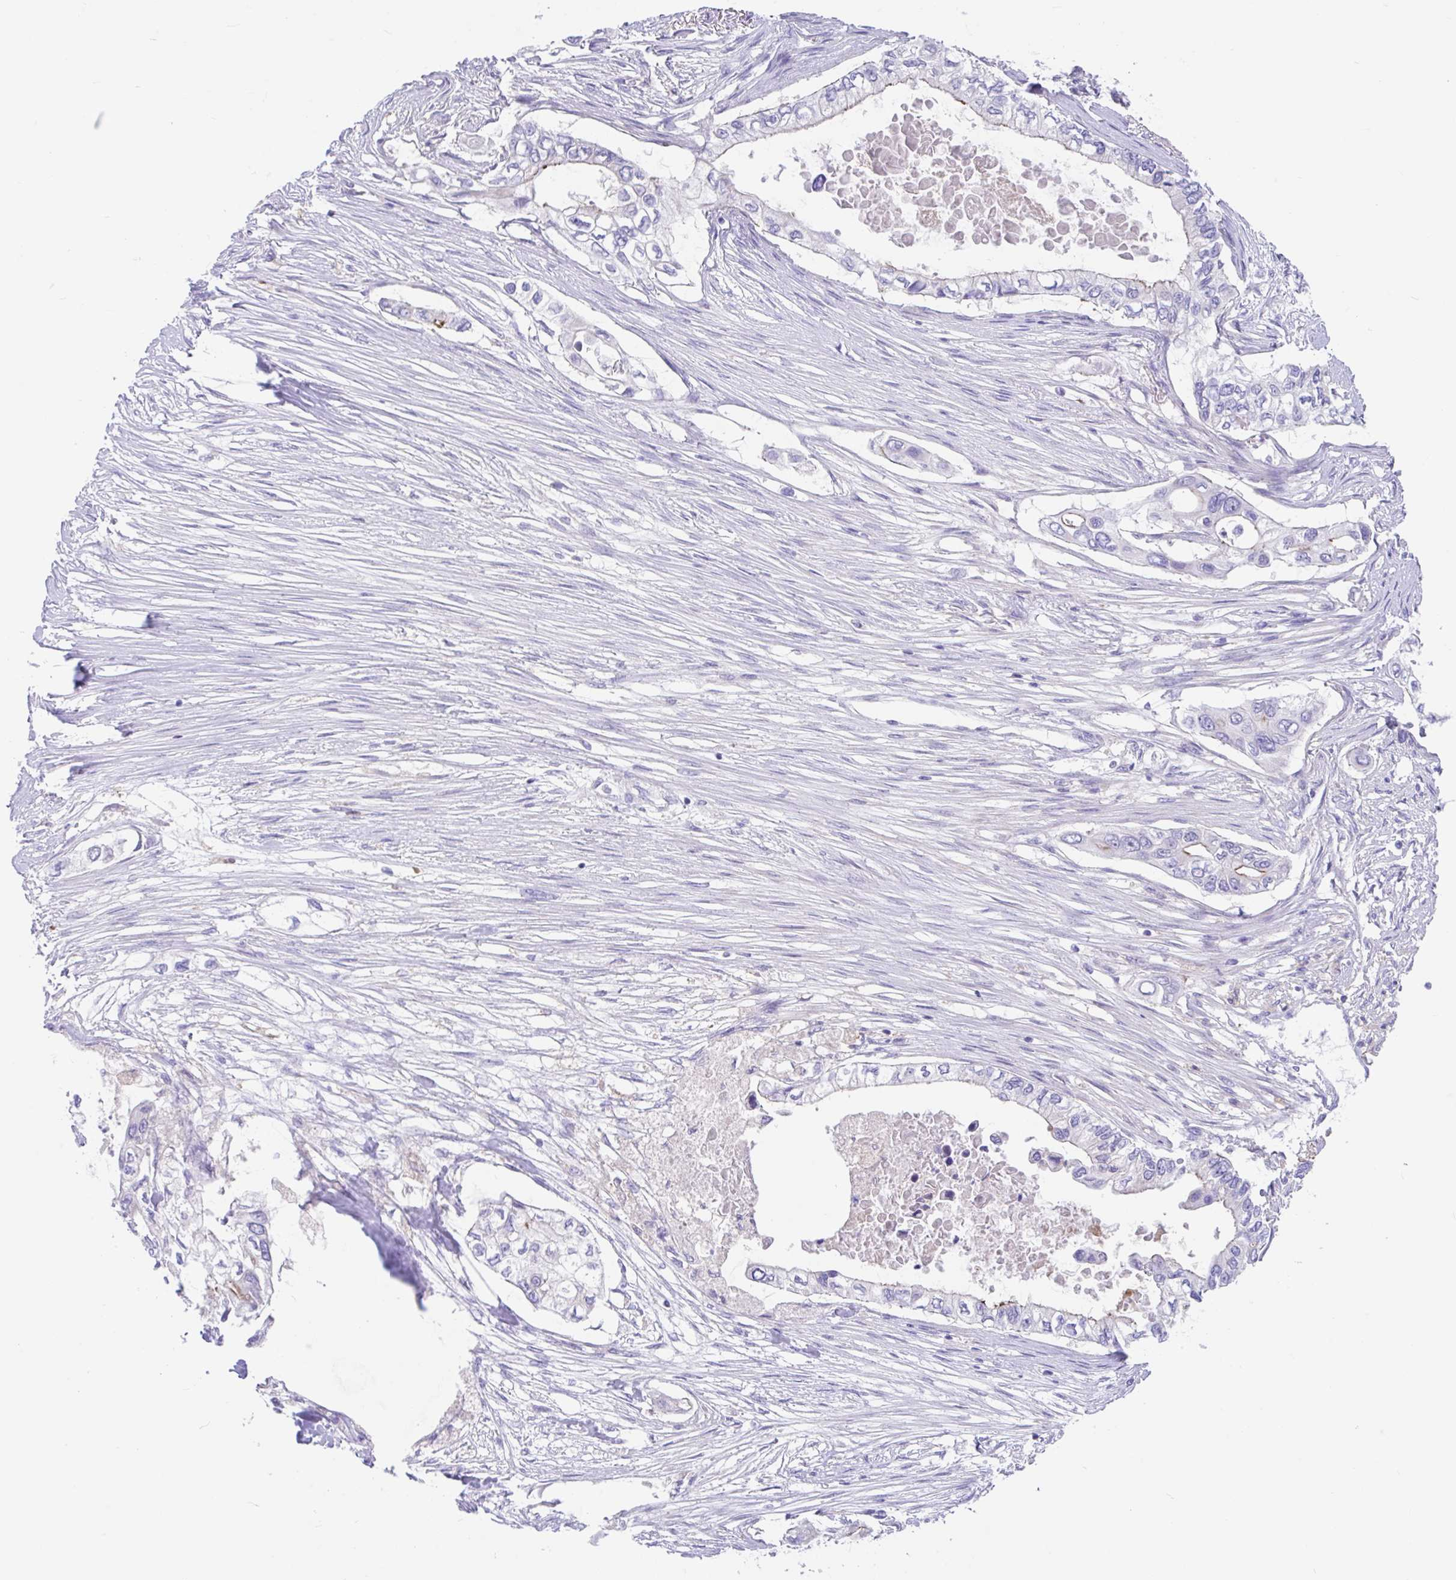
{"staining": {"intensity": "negative", "quantity": "none", "location": "none"}, "tissue": "pancreatic cancer", "cell_type": "Tumor cells", "image_type": "cancer", "snomed": [{"axis": "morphology", "description": "Adenocarcinoma, NOS"}, {"axis": "topography", "description": "Pancreas"}], "caption": "High power microscopy histopathology image of an IHC histopathology image of pancreatic cancer, revealing no significant staining in tumor cells.", "gene": "CCSAP", "patient": {"sex": "female", "age": 63}}